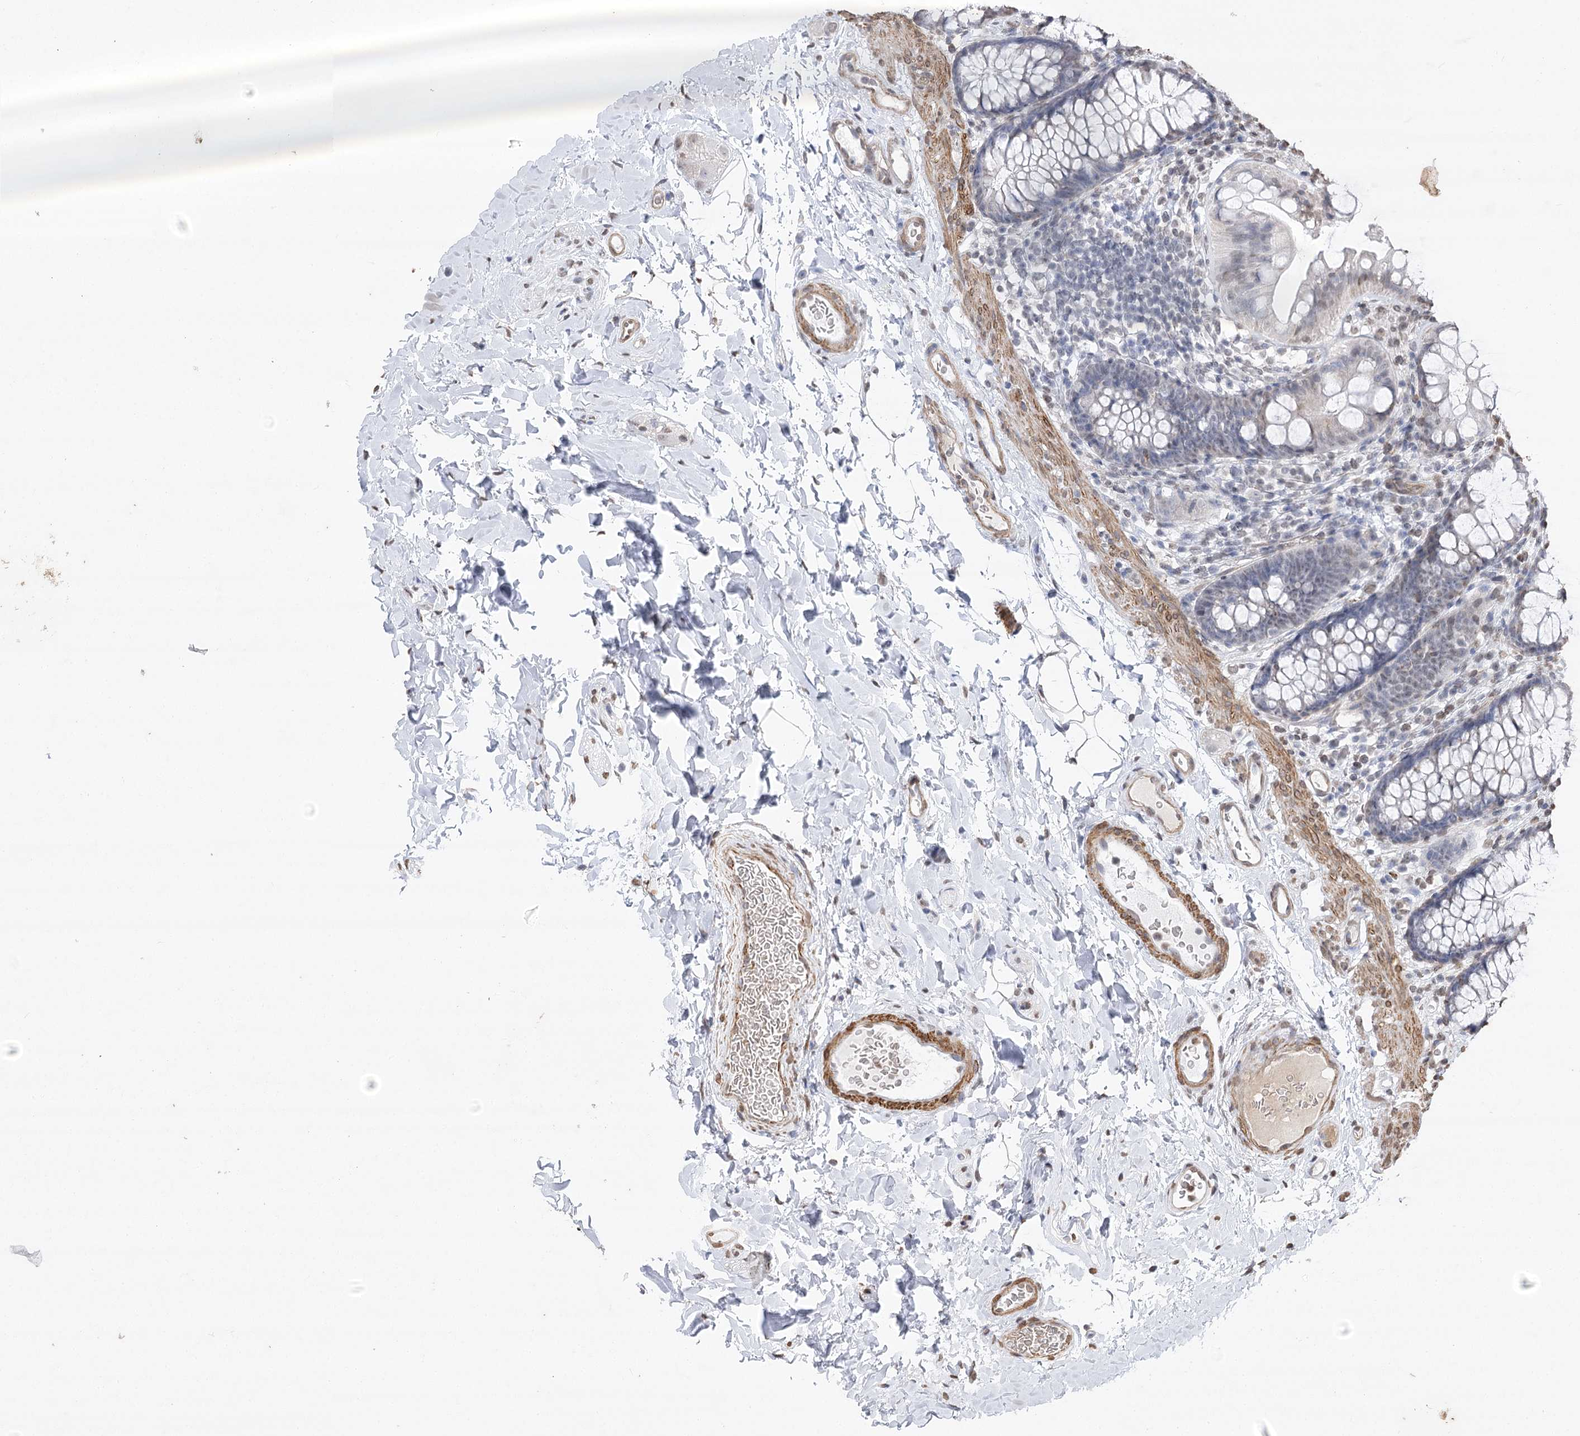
{"staining": {"intensity": "weak", "quantity": ">75%", "location": "cytoplasmic/membranous,nuclear"}, "tissue": "colon", "cell_type": "Endothelial cells", "image_type": "normal", "snomed": [{"axis": "morphology", "description": "Normal tissue, NOS"}, {"axis": "topography", "description": "Colon"}], "caption": "IHC staining of benign colon, which exhibits low levels of weak cytoplasmic/membranous,nuclear staining in approximately >75% of endothelial cells indicating weak cytoplasmic/membranous,nuclear protein expression. The staining was performed using DAB (brown) for protein detection and nuclei were counterstained in hematoxylin (blue).", "gene": "ENSG00000275740", "patient": {"sex": "female", "age": 62}}